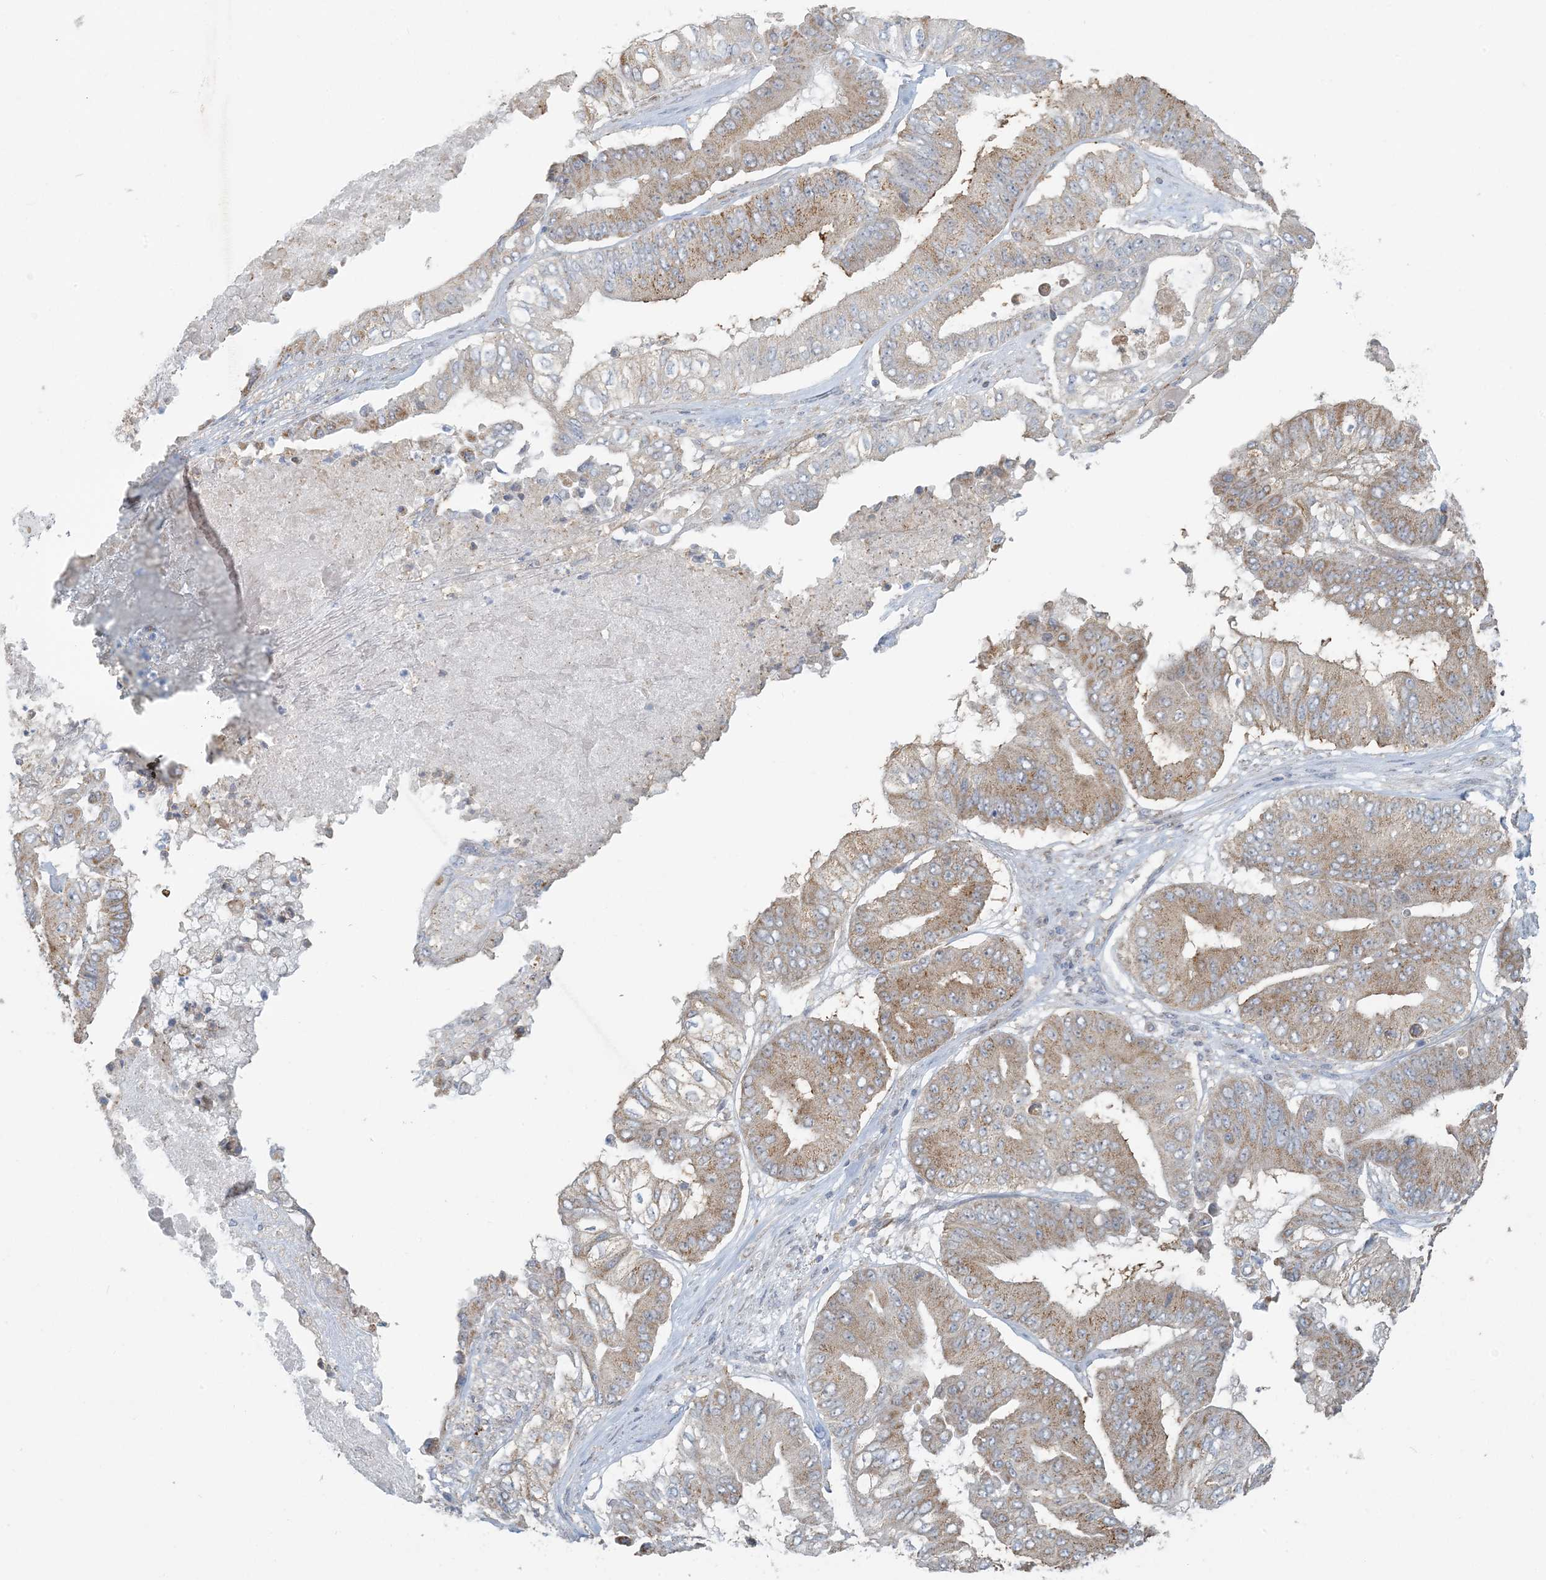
{"staining": {"intensity": "moderate", "quantity": ">75%", "location": "cytoplasmic/membranous"}, "tissue": "pancreatic cancer", "cell_type": "Tumor cells", "image_type": "cancer", "snomed": [{"axis": "morphology", "description": "Adenocarcinoma, NOS"}, {"axis": "topography", "description": "Pancreas"}], "caption": "Protein staining shows moderate cytoplasmic/membranous staining in approximately >75% of tumor cells in adenocarcinoma (pancreatic).", "gene": "HACL1", "patient": {"sex": "female", "age": 77}}